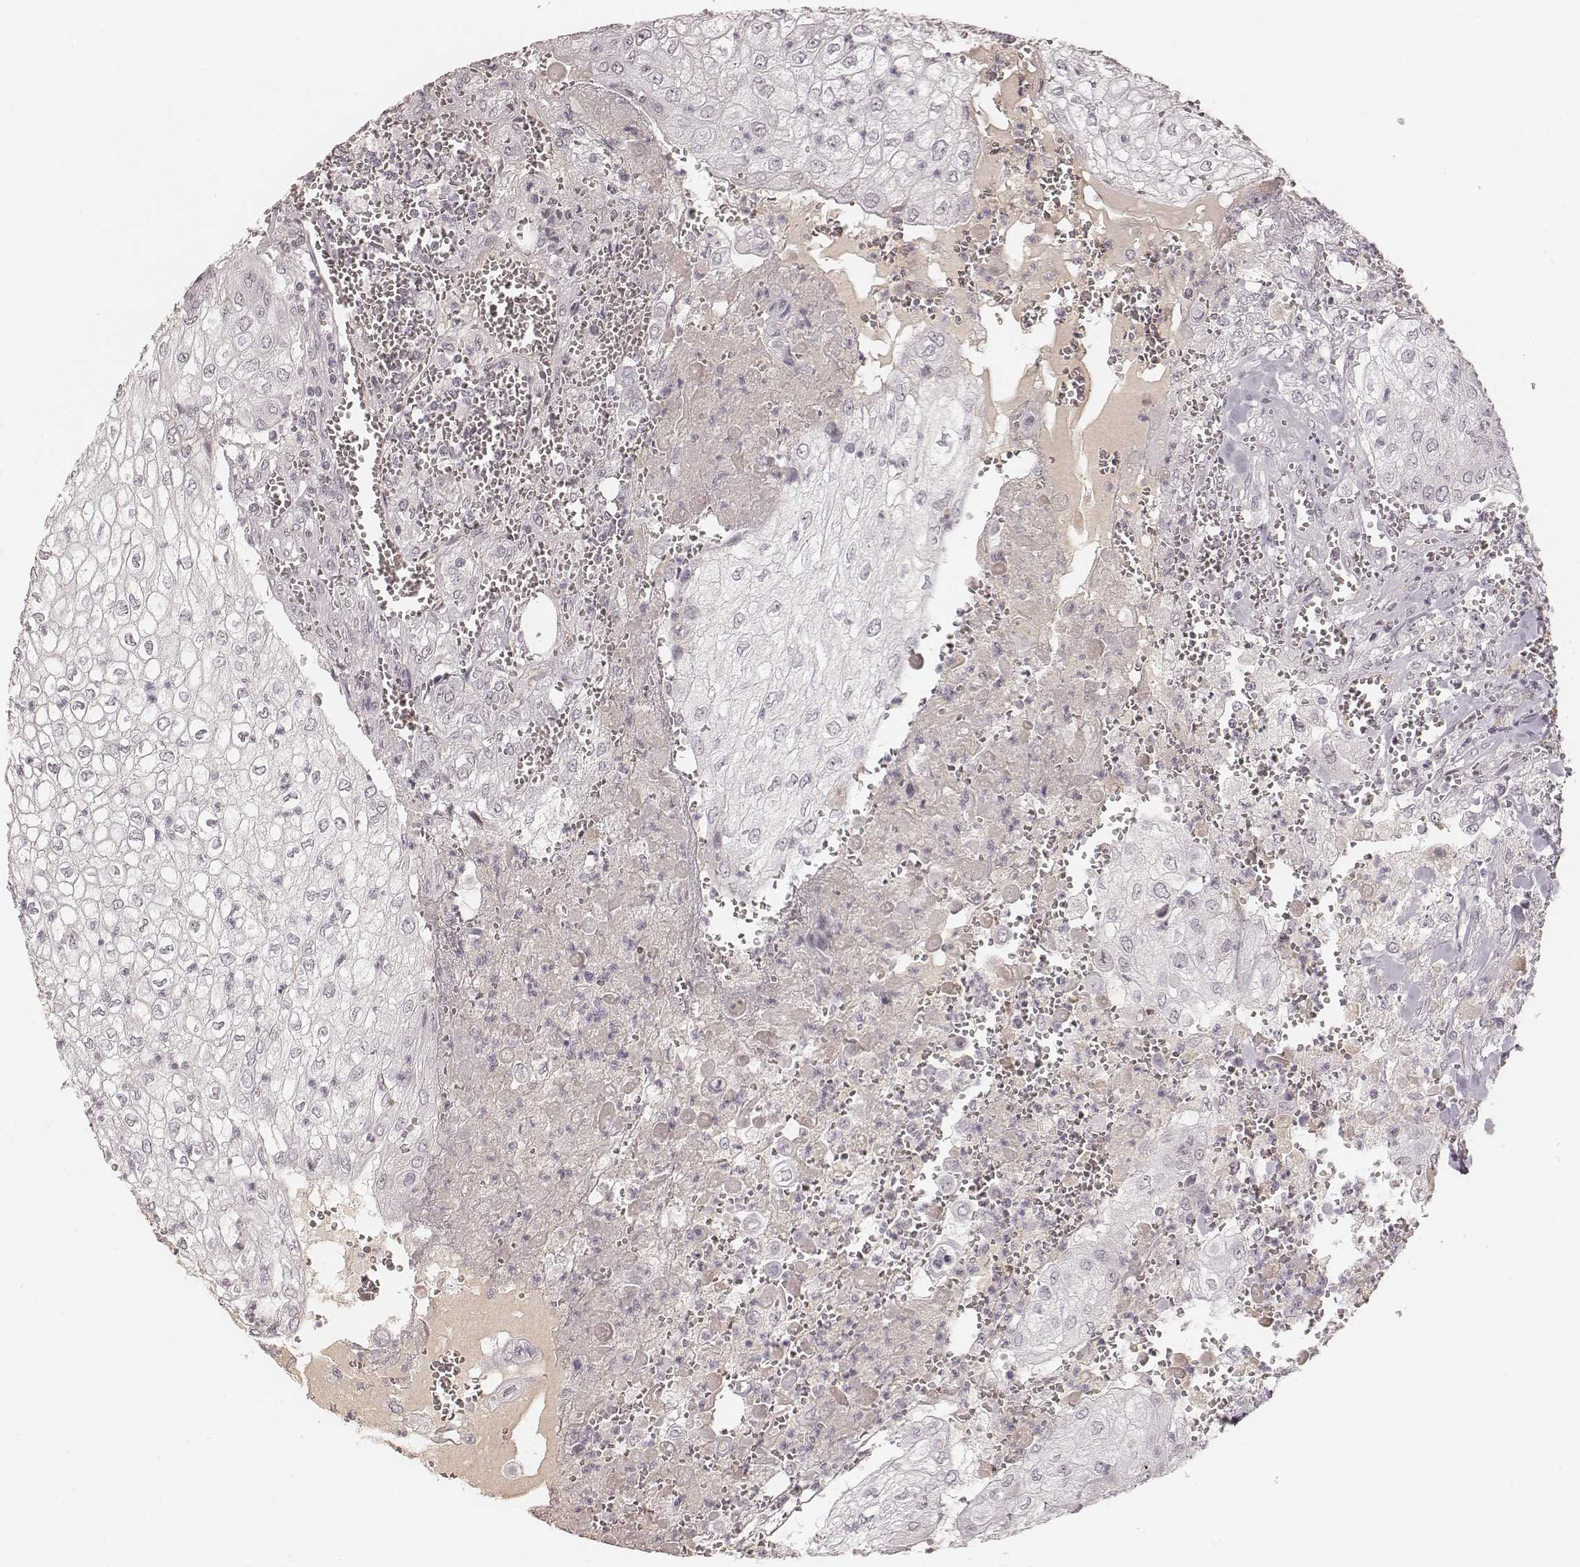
{"staining": {"intensity": "negative", "quantity": "none", "location": "none"}, "tissue": "urothelial cancer", "cell_type": "Tumor cells", "image_type": "cancer", "snomed": [{"axis": "morphology", "description": "Urothelial carcinoma, High grade"}, {"axis": "topography", "description": "Urinary bladder"}], "caption": "A photomicrograph of urothelial cancer stained for a protein shows no brown staining in tumor cells.", "gene": "MSX1", "patient": {"sex": "male", "age": 62}}